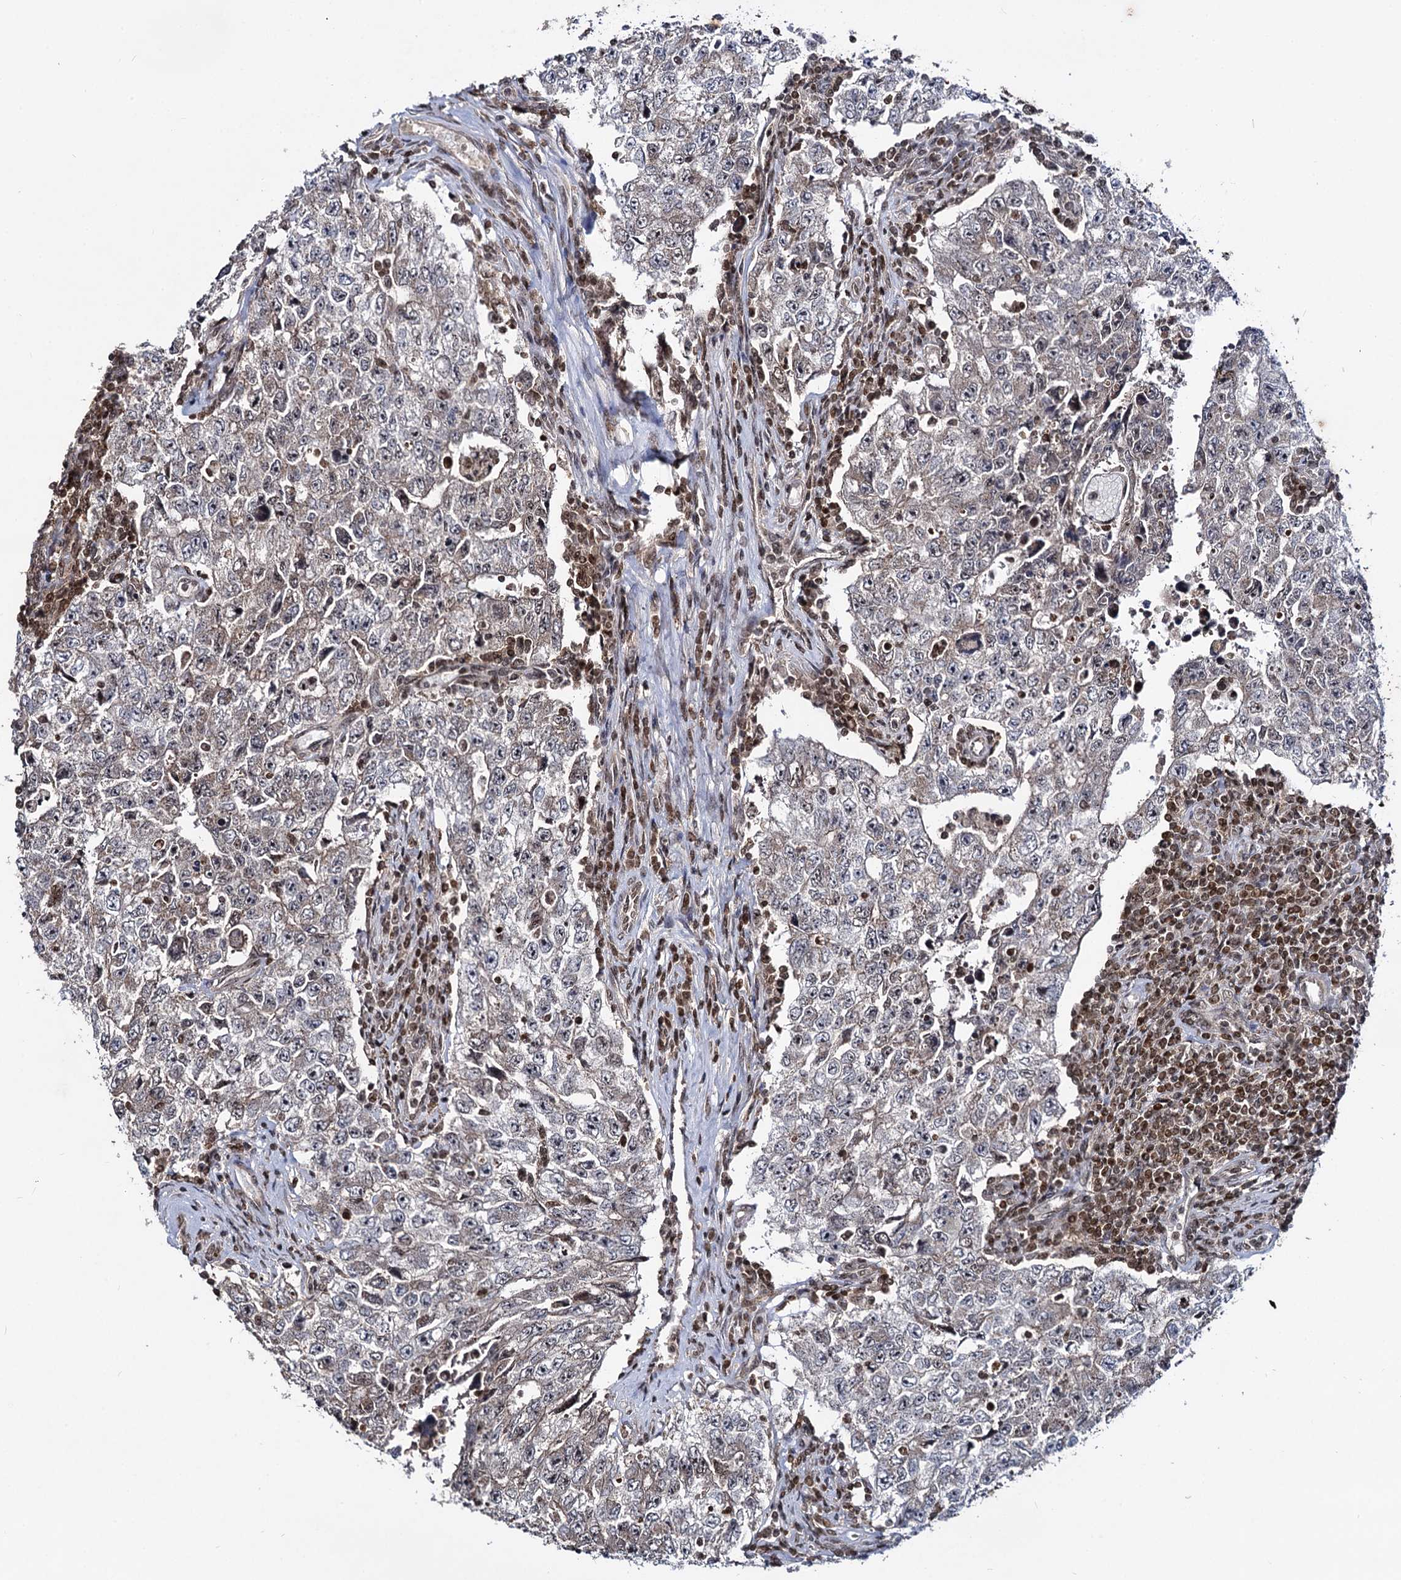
{"staining": {"intensity": "negative", "quantity": "none", "location": "none"}, "tissue": "testis cancer", "cell_type": "Tumor cells", "image_type": "cancer", "snomed": [{"axis": "morphology", "description": "Carcinoma, Embryonal, NOS"}, {"axis": "topography", "description": "Testis"}], "caption": "High magnification brightfield microscopy of testis cancer (embryonal carcinoma) stained with DAB (brown) and counterstained with hematoxylin (blue): tumor cells show no significant expression.", "gene": "SMCHD1", "patient": {"sex": "male", "age": 17}}